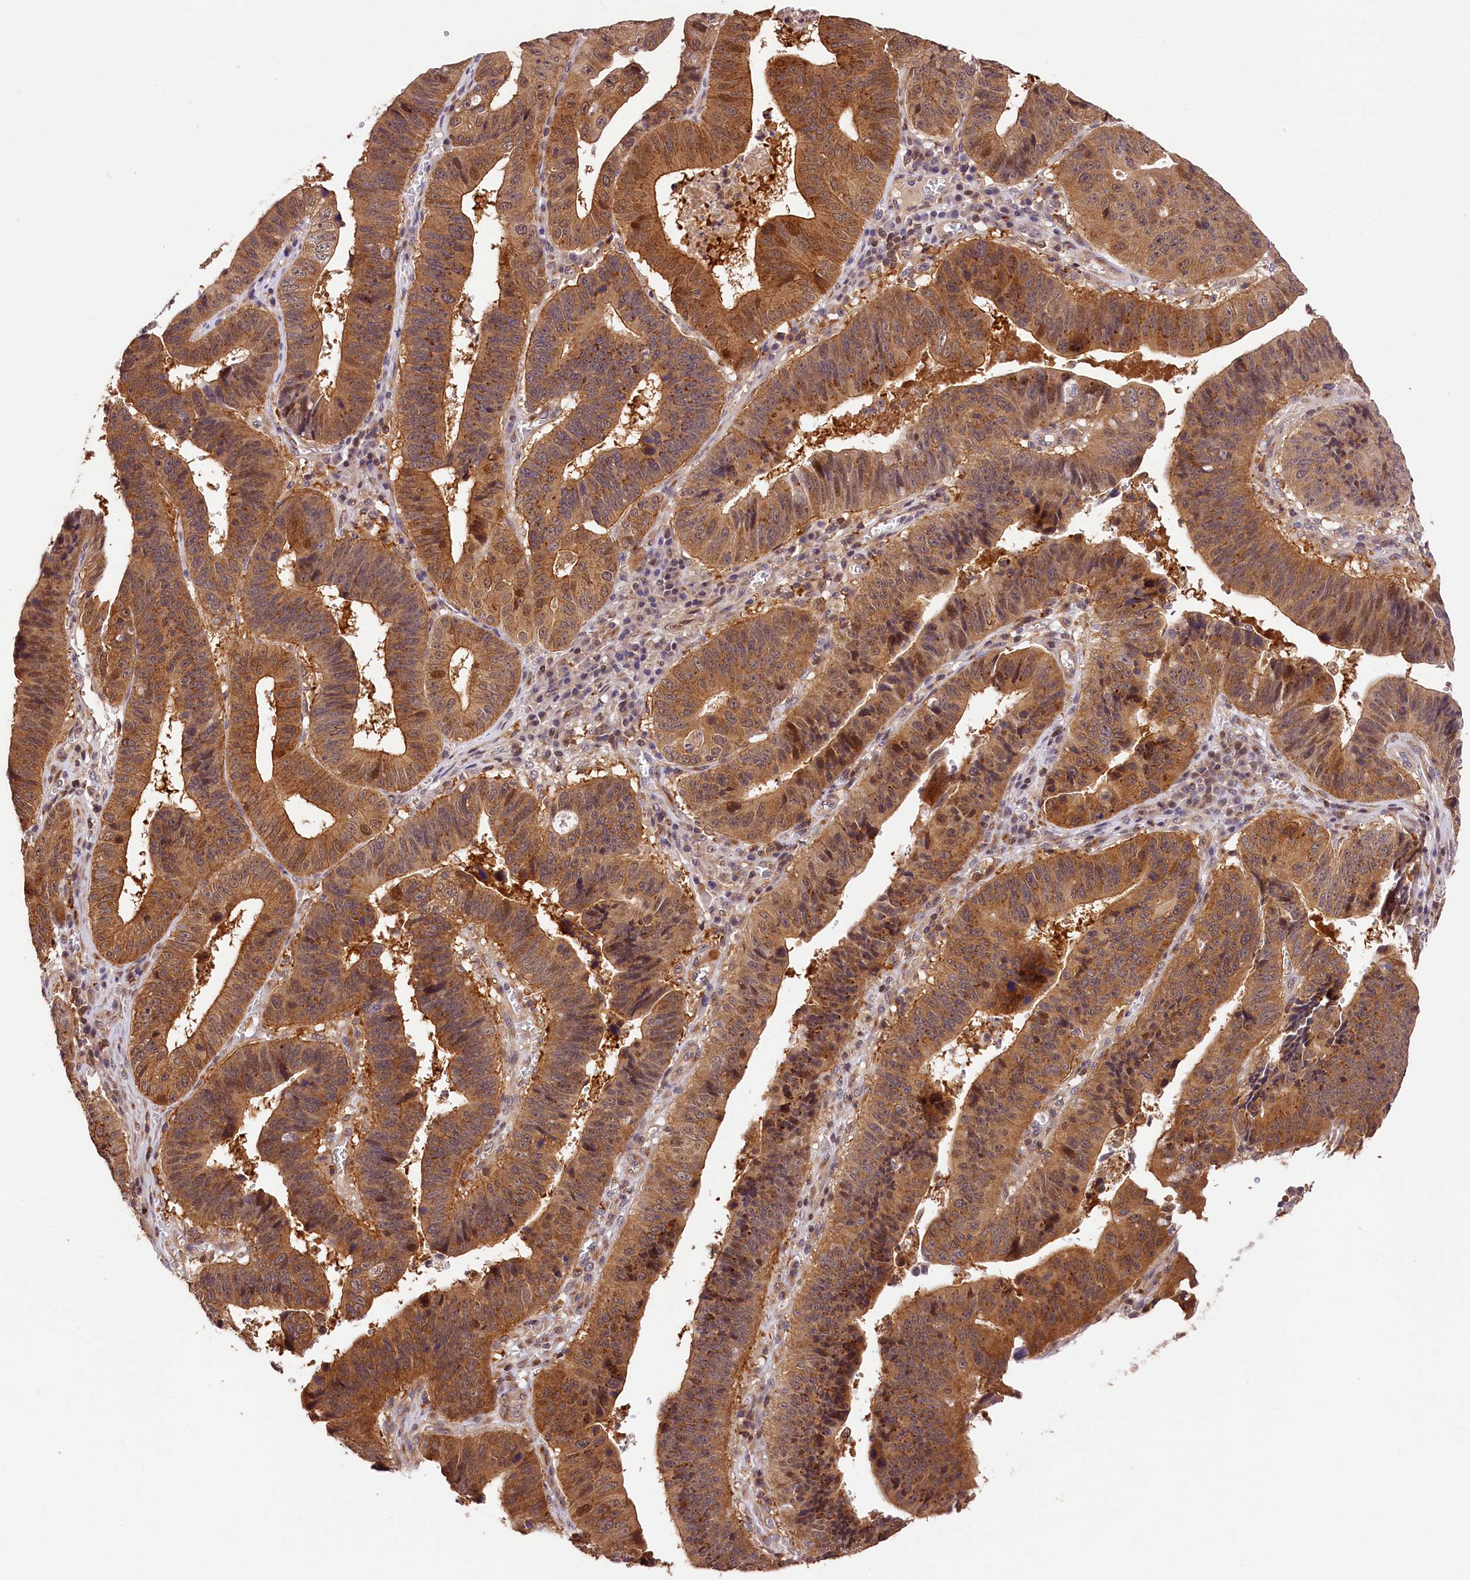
{"staining": {"intensity": "moderate", "quantity": ">75%", "location": "cytoplasmic/membranous"}, "tissue": "stomach cancer", "cell_type": "Tumor cells", "image_type": "cancer", "snomed": [{"axis": "morphology", "description": "Adenocarcinoma, NOS"}, {"axis": "topography", "description": "Stomach"}], "caption": "About >75% of tumor cells in human adenocarcinoma (stomach) display moderate cytoplasmic/membranous protein staining as visualized by brown immunohistochemical staining.", "gene": "CHORDC1", "patient": {"sex": "male", "age": 59}}